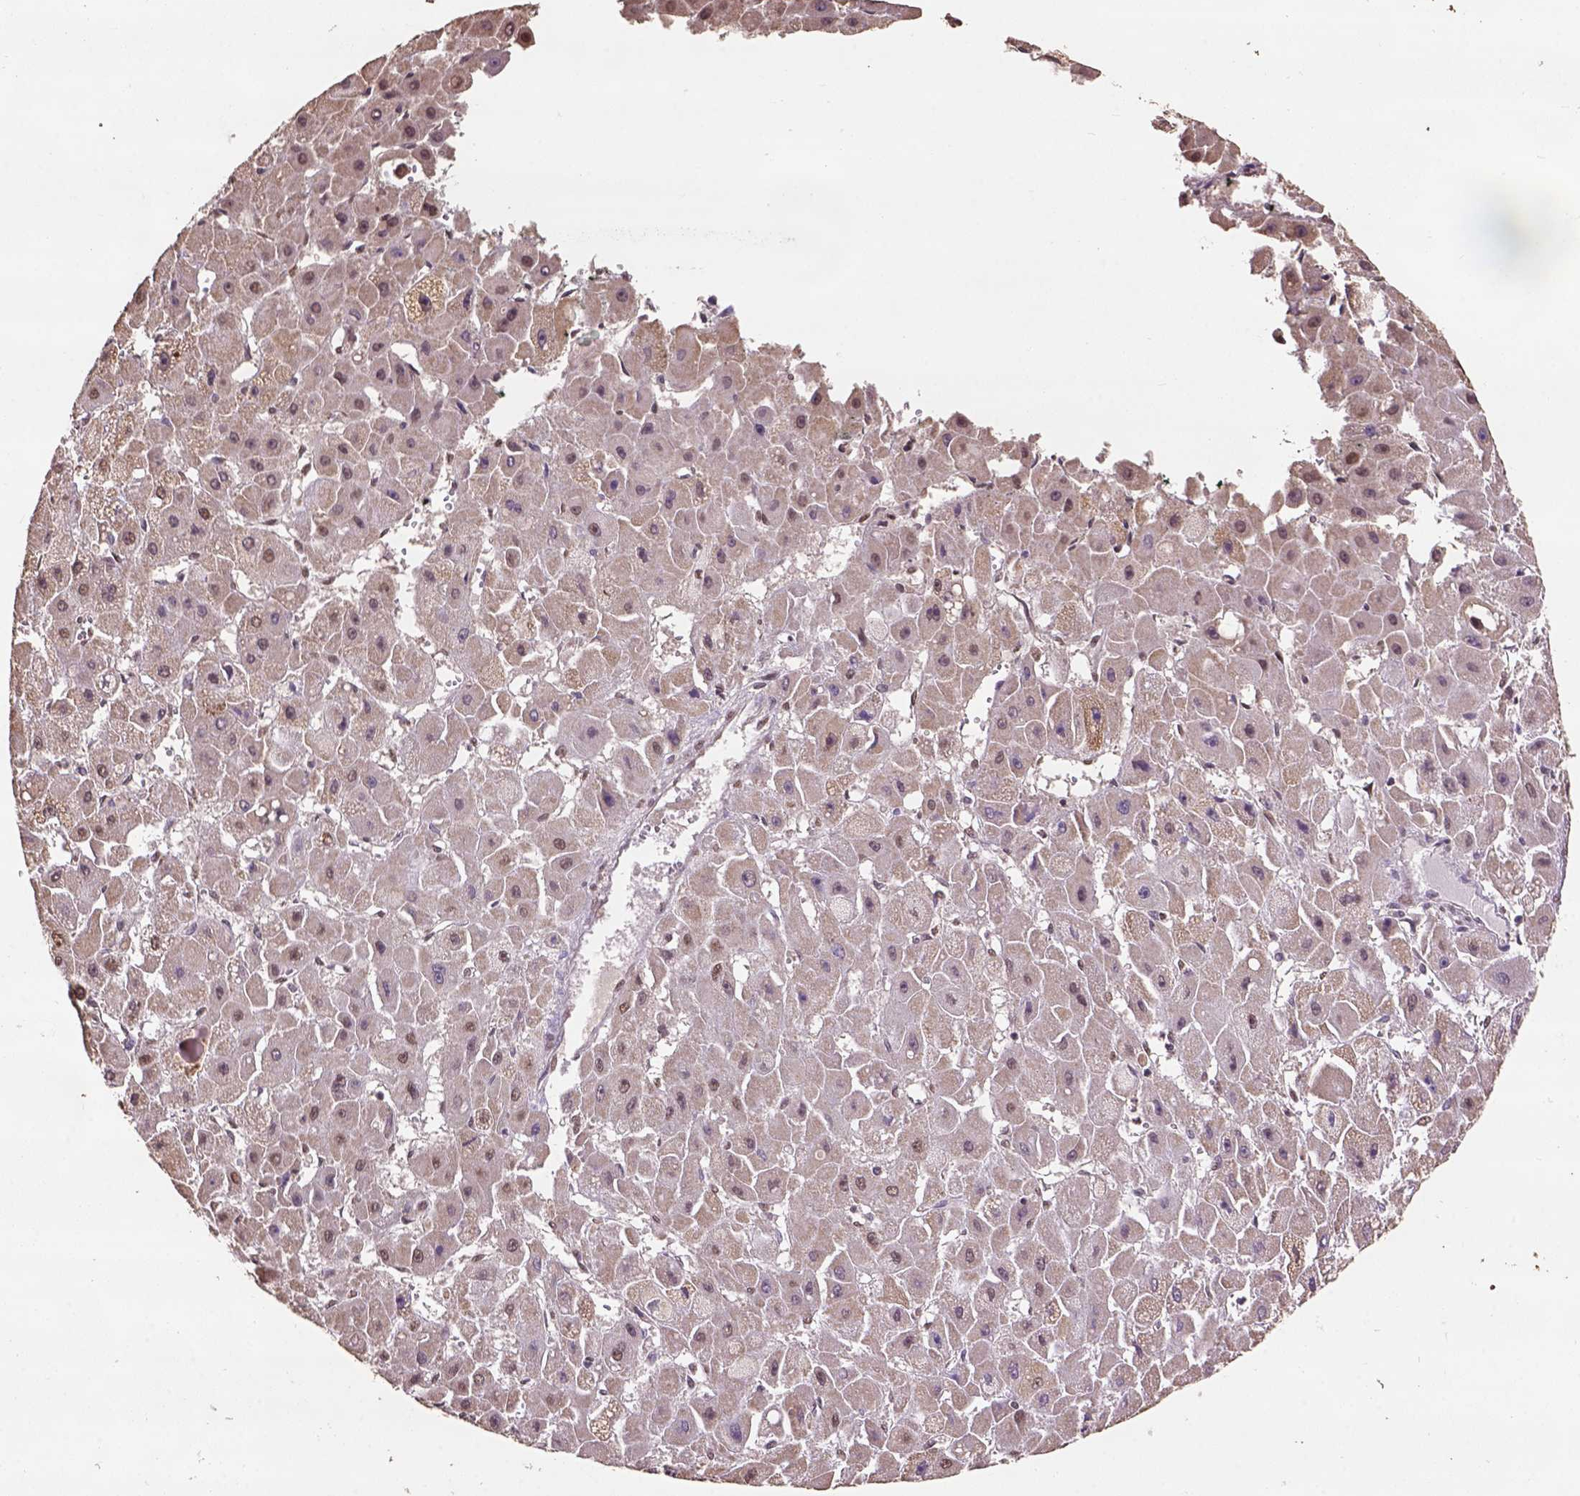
{"staining": {"intensity": "moderate", "quantity": "<25%", "location": "nuclear"}, "tissue": "liver cancer", "cell_type": "Tumor cells", "image_type": "cancer", "snomed": [{"axis": "morphology", "description": "Carcinoma, Hepatocellular, NOS"}, {"axis": "topography", "description": "Liver"}], "caption": "The image demonstrates staining of hepatocellular carcinoma (liver), revealing moderate nuclear protein positivity (brown color) within tumor cells. (brown staining indicates protein expression, while blue staining denotes nuclei).", "gene": "CSTF2T", "patient": {"sex": "female", "age": 25}}